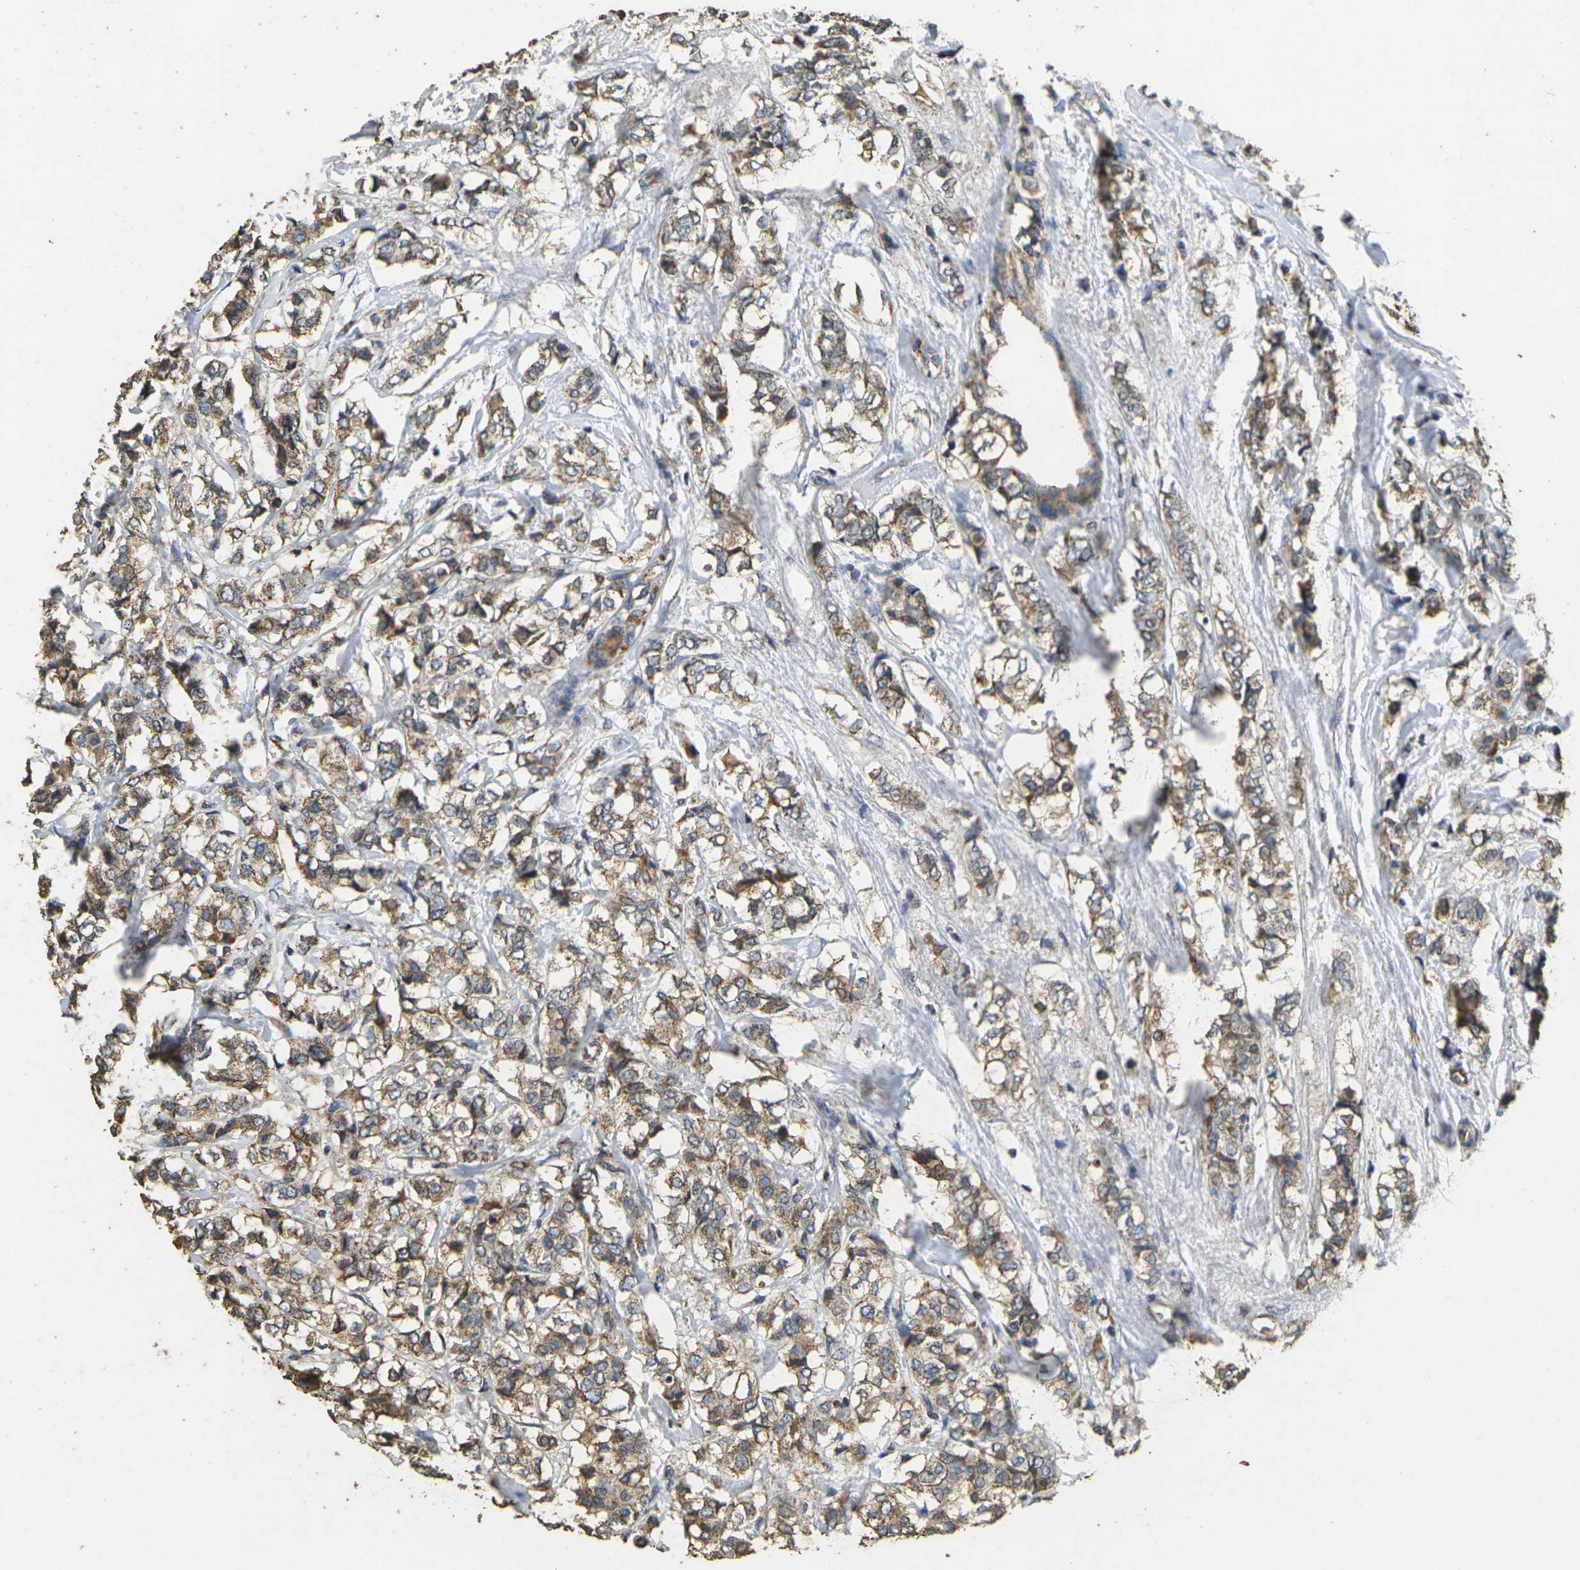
{"staining": {"intensity": "moderate", "quantity": ">75%", "location": "cytoplasmic/membranous"}, "tissue": "breast cancer", "cell_type": "Tumor cells", "image_type": "cancer", "snomed": [{"axis": "morphology", "description": "Lobular carcinoma"}, {"axis": "topography", "description": "Breast"}], "caption": "There is medium levels of moderate cytoplasmic/membranous positivity in tumor cells of lobular carcinoma (breast), as demonstrated by immunohistochemical staining (brown color).", "gene": "MAPK11", "patient": {"sex": "female", "age": 60}}